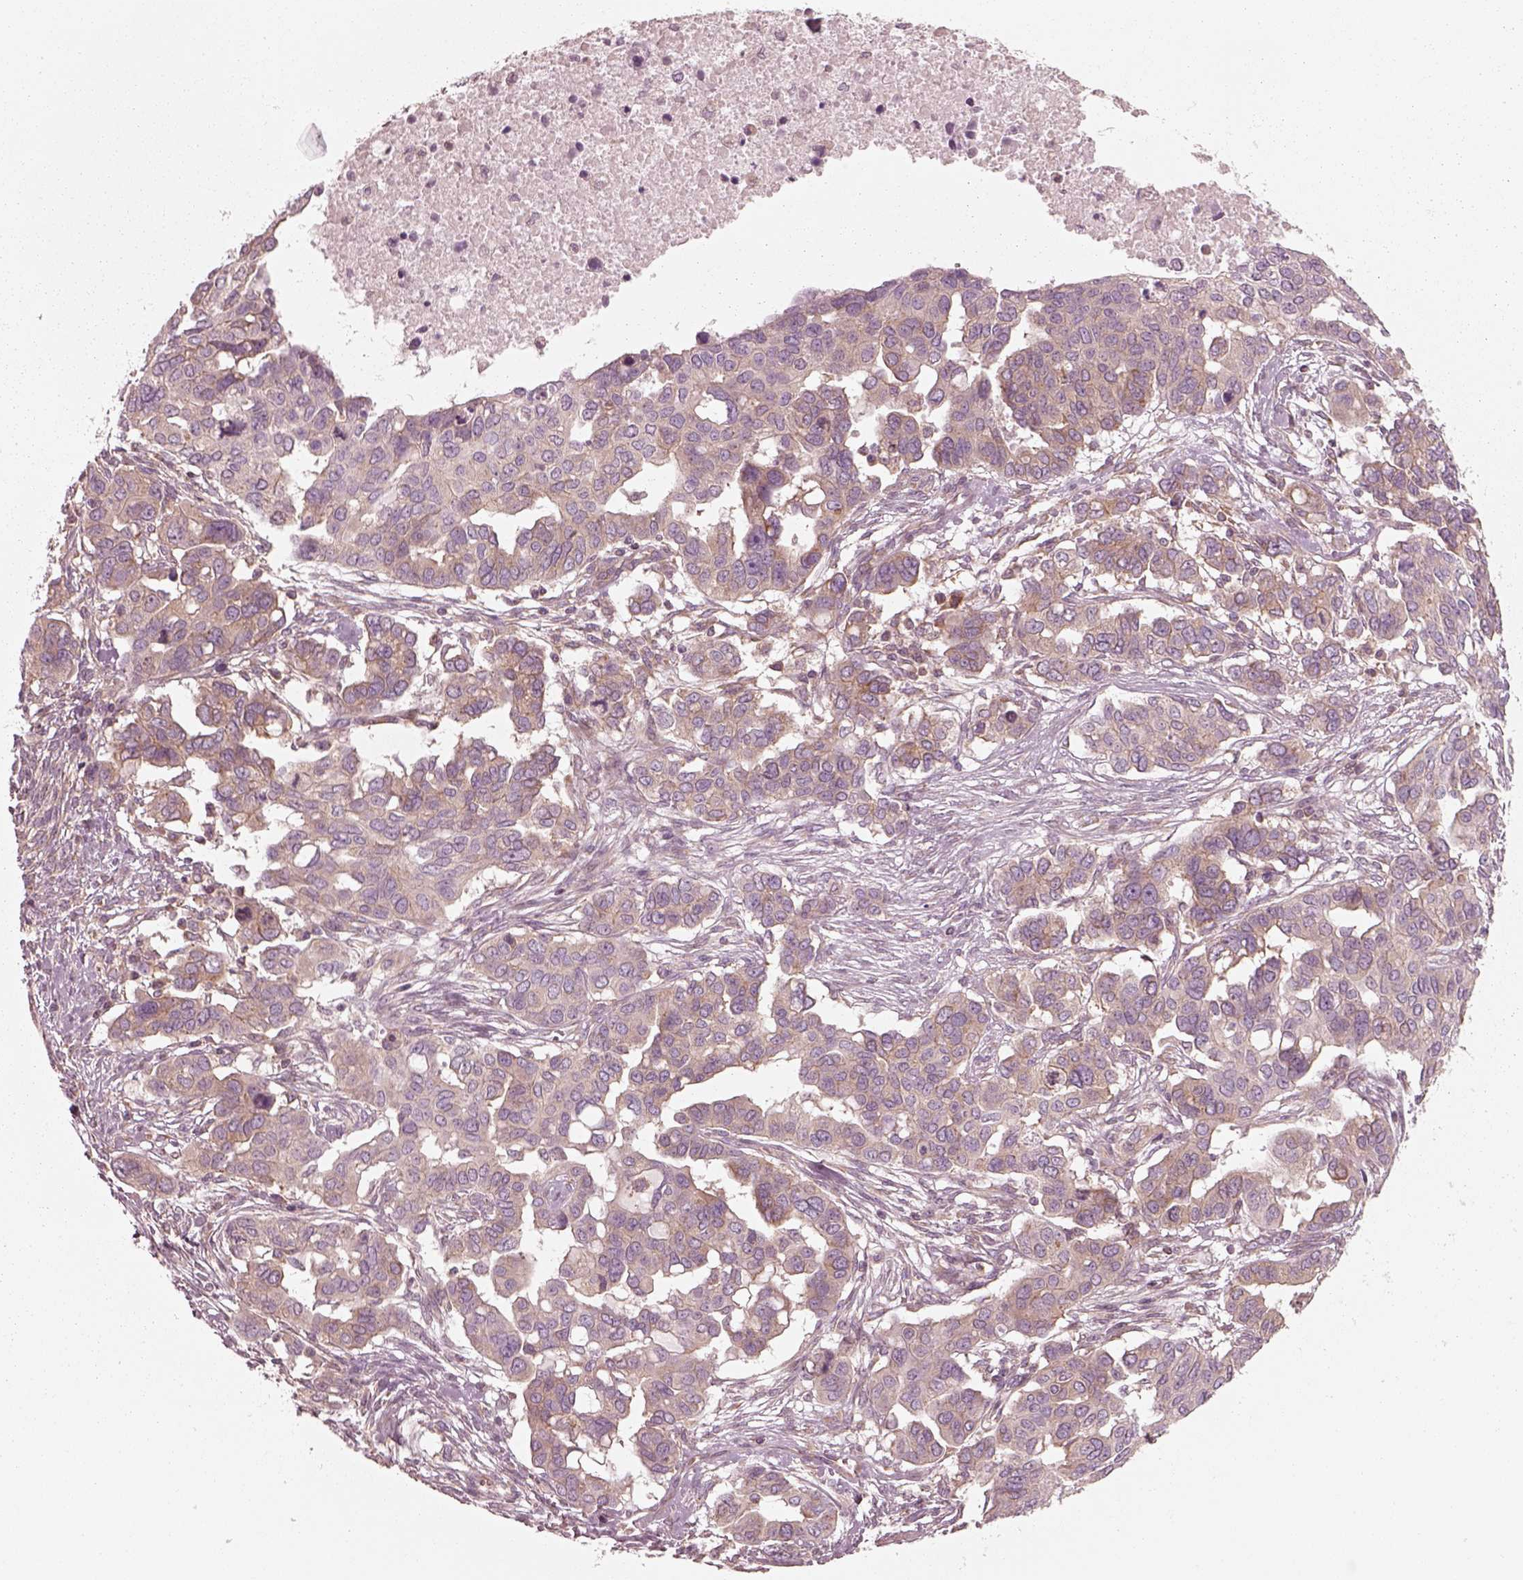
{"staining": {"intensity": "moderate", "quantity": ">75%", "location": "cytoplasmic/membranous"}, "tissue": "ovarian cancer", "cell_type": "Tumor cells", "image_type": "cancer", "snomed": [{"axis": "morphology", "description": "Carcinoma, endometroid"}, {"axis": "topography", "description": "Ovary"}], "caption": "Immunohistochemical staining of endometroid carcinoma (ovarian) exhibits medium levels of moderate cytoplasmic/membranous expression in about >75% of tumor cells.", "gene": "CNOT2", "patient": {"sex": "female", "age": 78}}